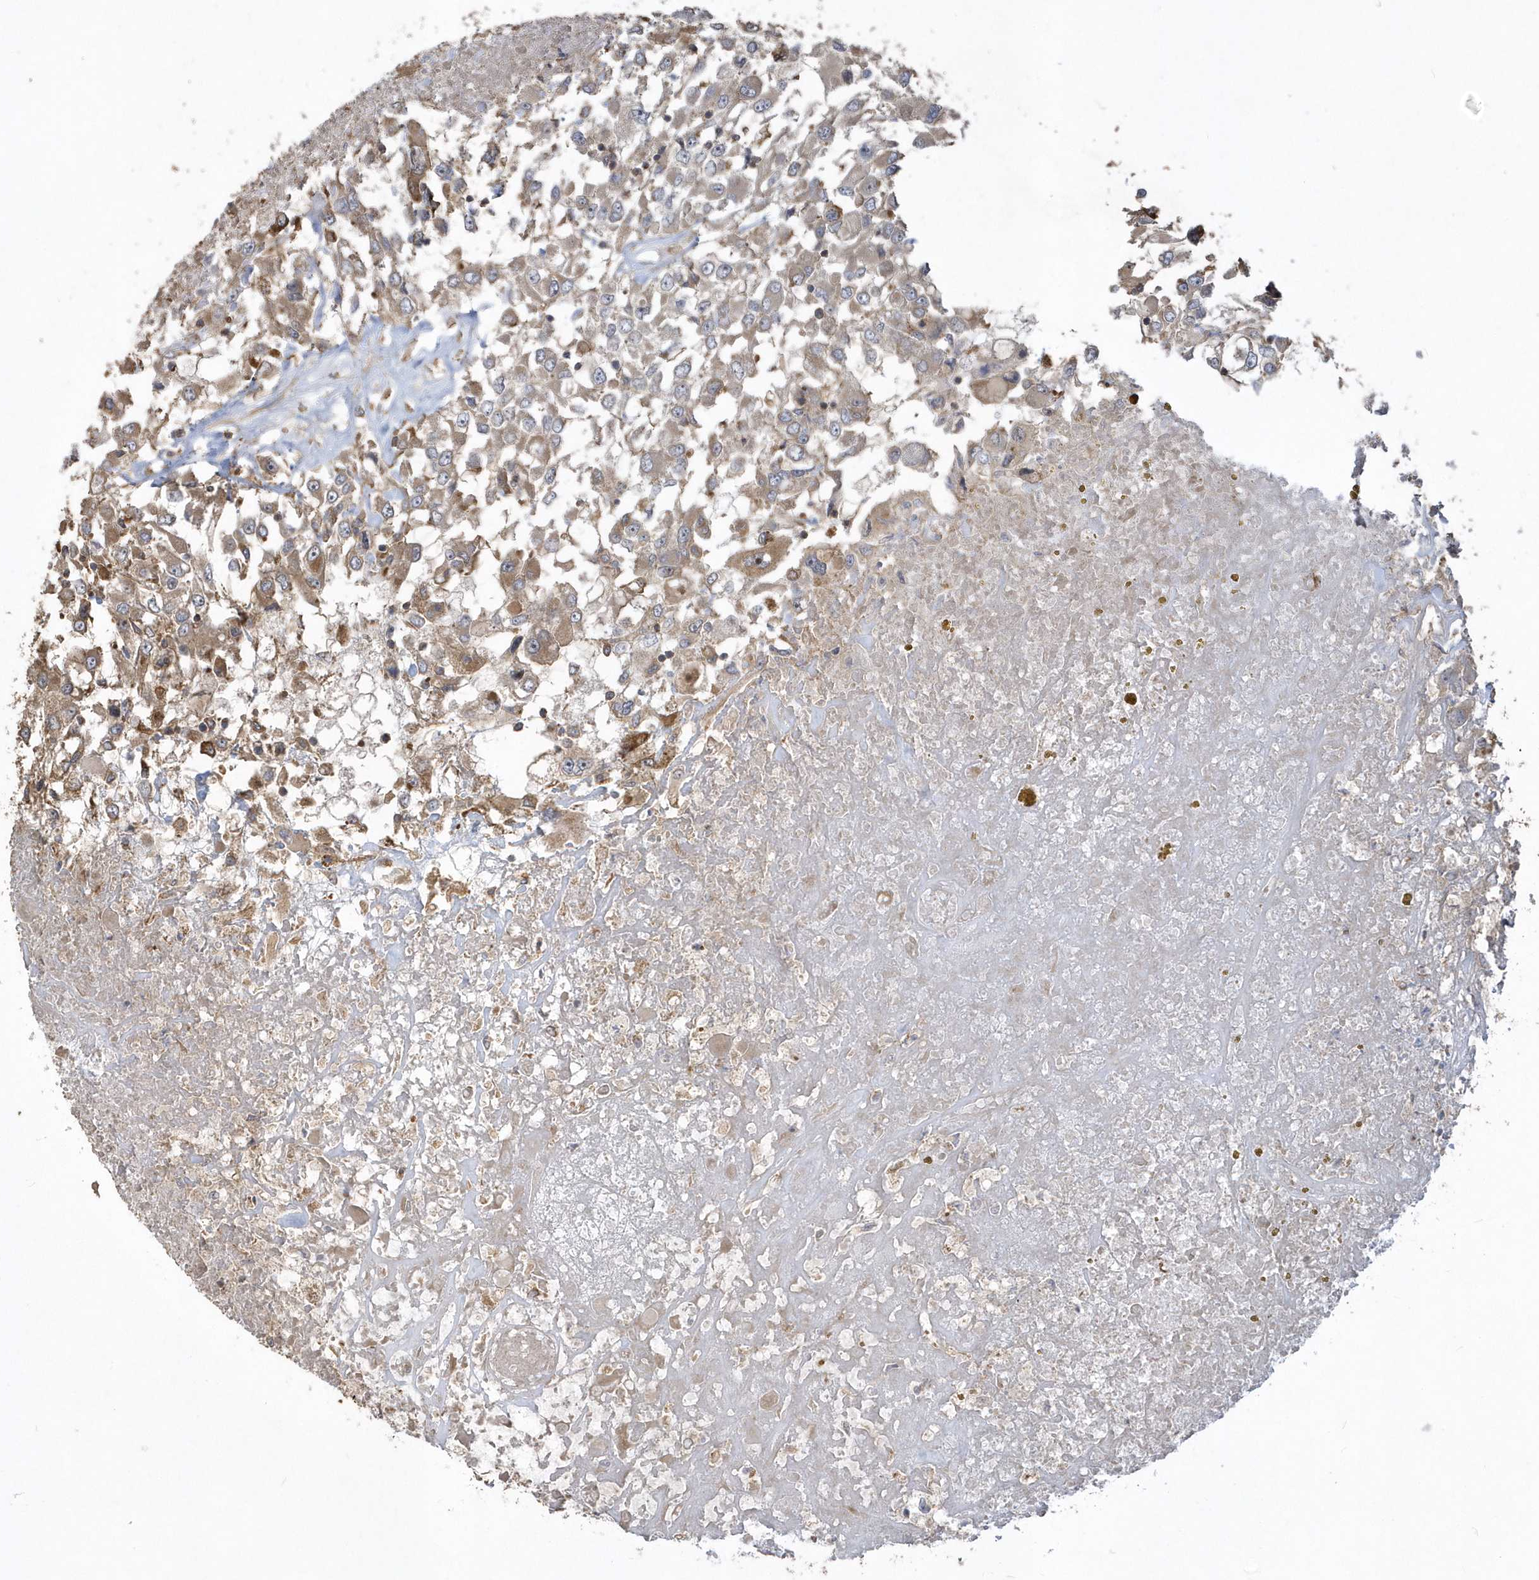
{"staining": {"intensity": "weak", "quantity": "25%-75%", "location": "cytoplasmic/membranous"}, "tissue": "renal cancer", "cell_type": "Tumor cells", "image_type": "cancer", "snomed": [{"axis": "morphology", "description": "Adenocarcinoma, NOS"}, {"axis": "topography", "description": "Kidney"}], "caption": "A photomicrograph of human adenocarcinoma (renal) stained for a protein demonstrates weak cytoplasmic/membranous brown staining in tumor cells.", "gene": "SENP8", "patient": {"sex": "female", "age": 52}}